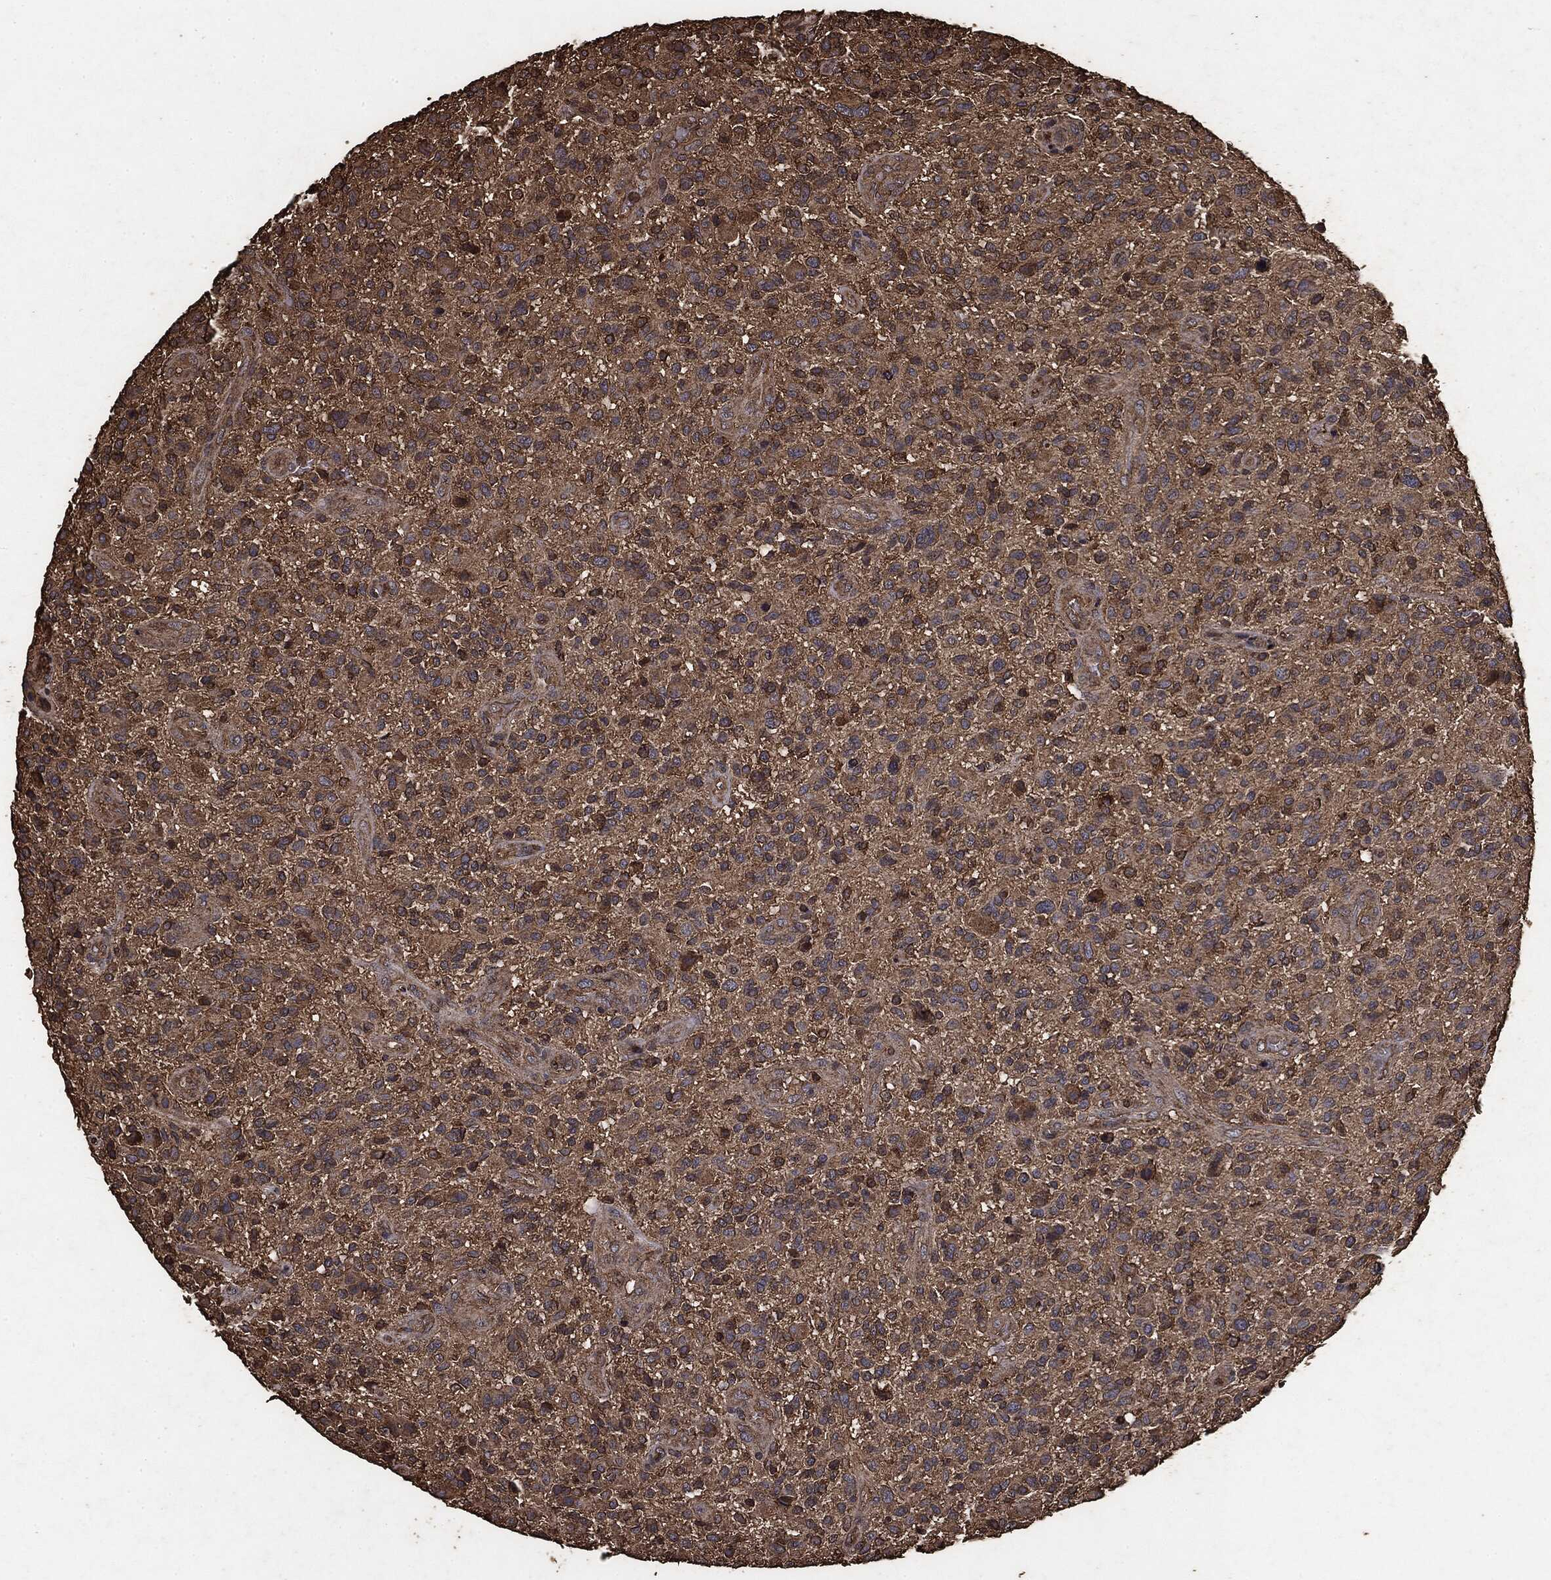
{"staining": {"intensity": "moderate", "quantity": ">75%", "location": "cytoplasmic/membranous"}, "tissue": "glioma", "cell_type": "Tumor cells", "image_type": "cancer", "snomed": [{"axis": "morphology", "description": "Glioma, malignant, High grade"}, {"axis": "topography", "description": "Brain"}], "caption": "Immunohistochemistry (IHC) staining of high-grade glioma (malignant), which reveals medium levels of moderate cytoplasmic/membranous expression in about >75% of tumor cells indicating moderate cytoplasmic/membranous protein expression. The staining was performed using DAB (3,3'-diaminobenzidine) (brown) for protein detection and nuclei were counterstained in hematoxylin (blue).", "gene": "MTOR", "patient": {"sex": "male", "age": 47}}